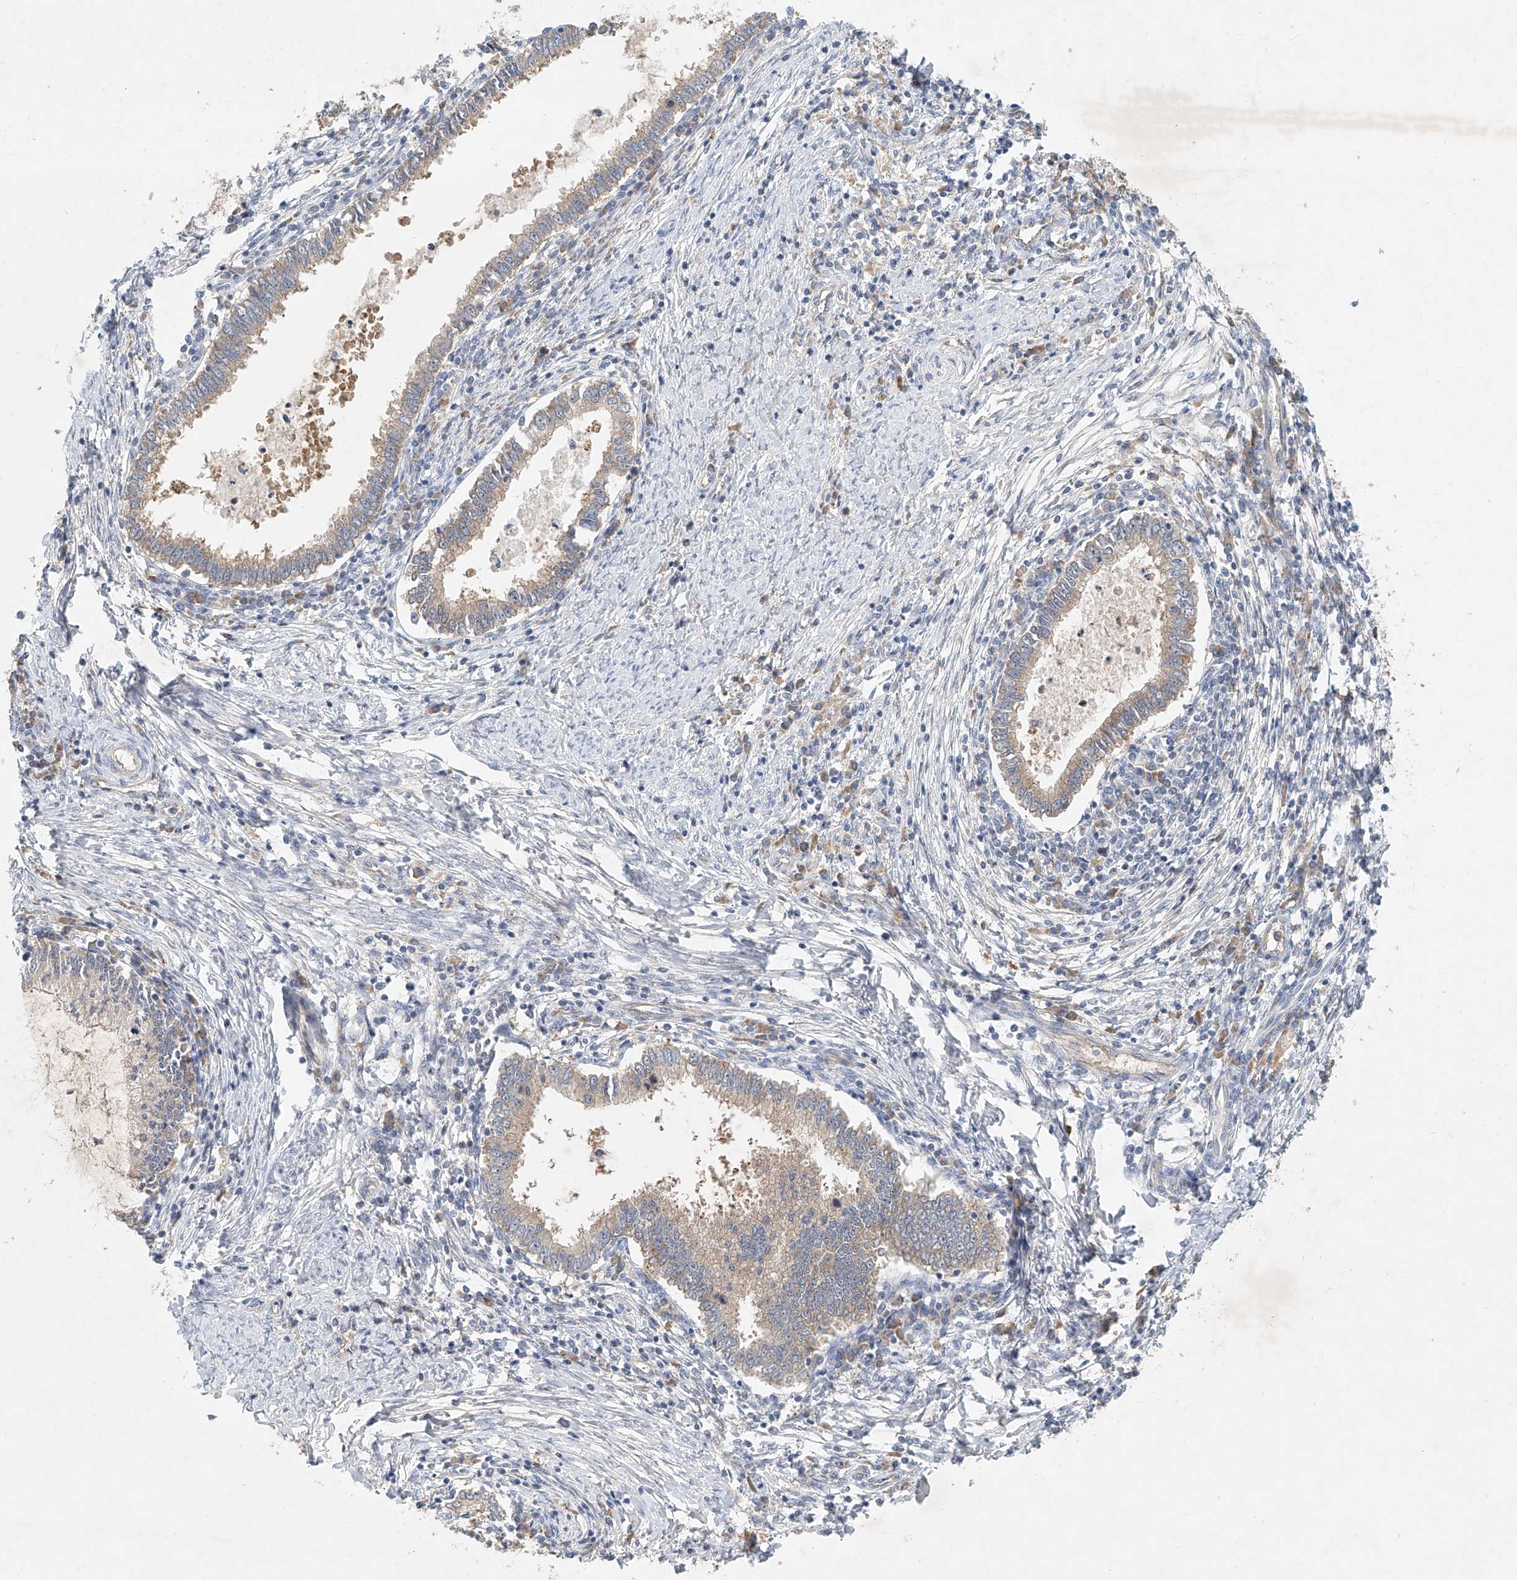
{"staining": {"intensity": "weak", "quantity": ">75%", "location": "cytoplasmic/membranous"}, "tissue": "cervical cancer", "cell_type": "Tumor cells", "image_type": "cancer", "snomed": [{"axis": "morphology", "description": "Adenocarcinoma, NOS"}, {"axis": "topography", "description": "Cervix"}], "caption": "IHC micrograph of human adenocarcinoma (cervical) stained for a protein (brown), which demonstrates low levels of weak cytoplasmic/membranous staining in about >75% of tumor cells.", "gene": "CARMIL1", "patient": {"sex": "female", "age": 36}}